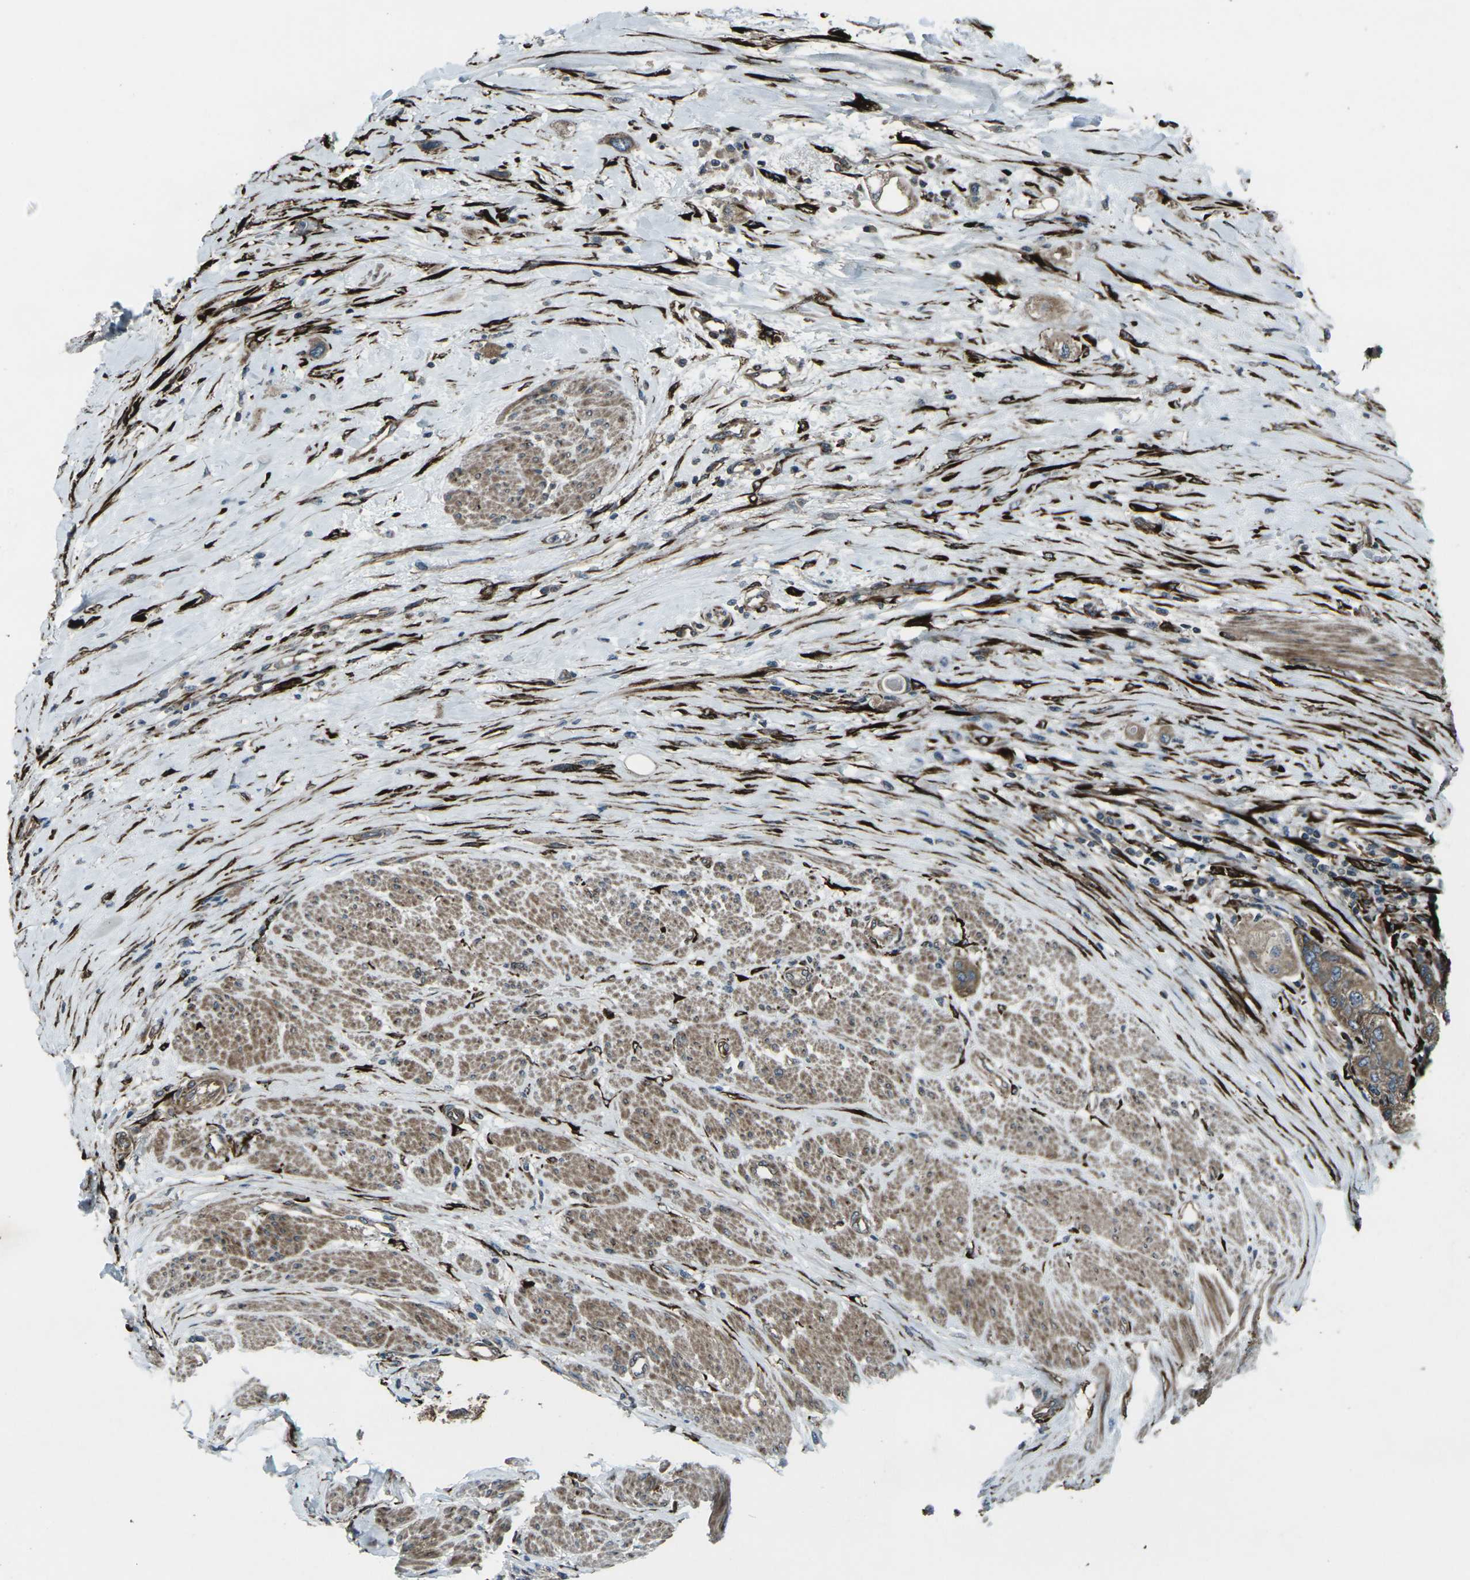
{"staining": {"intensity": "weak", "quantity": ">75%", "location": "cytoplasmic/membranous"}, "tissue": "urothelial cancer", "cell_type": "Tumor cells", "image_type": "cancer", "snomed": [{"axis": "morphology", "description": "Urothelial carcinoma, High grade"}, {"axis": "topography", "description": "Urinary bladder"}], "caption": "Immunohistochemical staining of human high-grade urothelial carcinoma reveals weak cytoplasmic/membranous protein staining in about >75% of tumor cells.", "gene": "LSMEM1", "patient": {"sex": "female", "age": 56}}